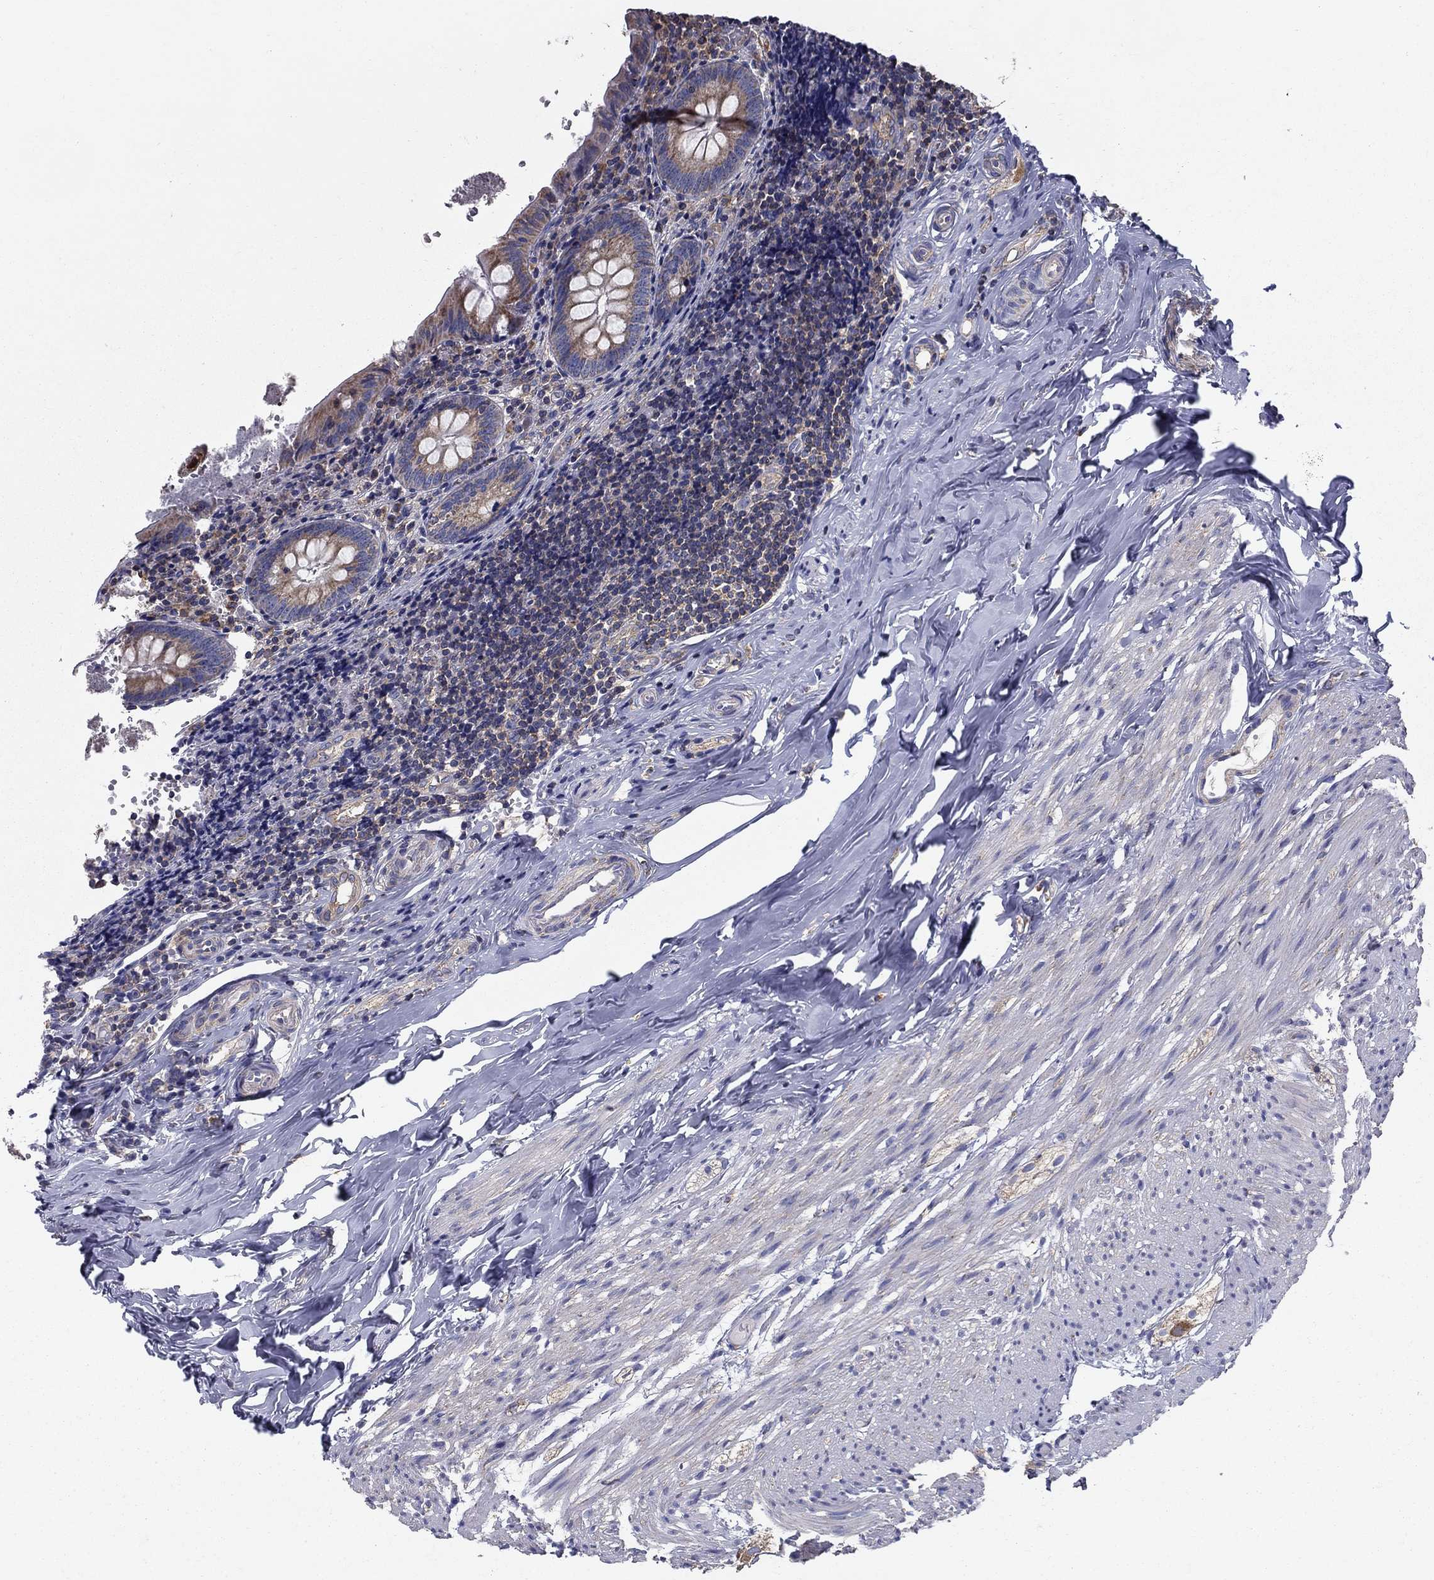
{"staining": {"intensity": "weak", "quantity": "25%-75%", "location": "cytoplasmic/membranous"}, "tissue": "appendix", "cell_type": "Glandular cells", "image_type": "normal", "snomed": [{"axis": "morphology", "description": "Normal tissue, NOS"}, {"axis": "topography", "description": "Appendix"}], "caption": "Immunohistochemistry (IHC) of normal human appendix exhibits low levels of weak cytoplasmic/membranous positivity in about 25%-75% of glandular cells. The staining is performed using DAB brown chromogen to label protein expression. The nuclei are counter-stained blue using hematoxylin.", "gene": "NME5", "patient": {"sex": "female", "age": 23}}